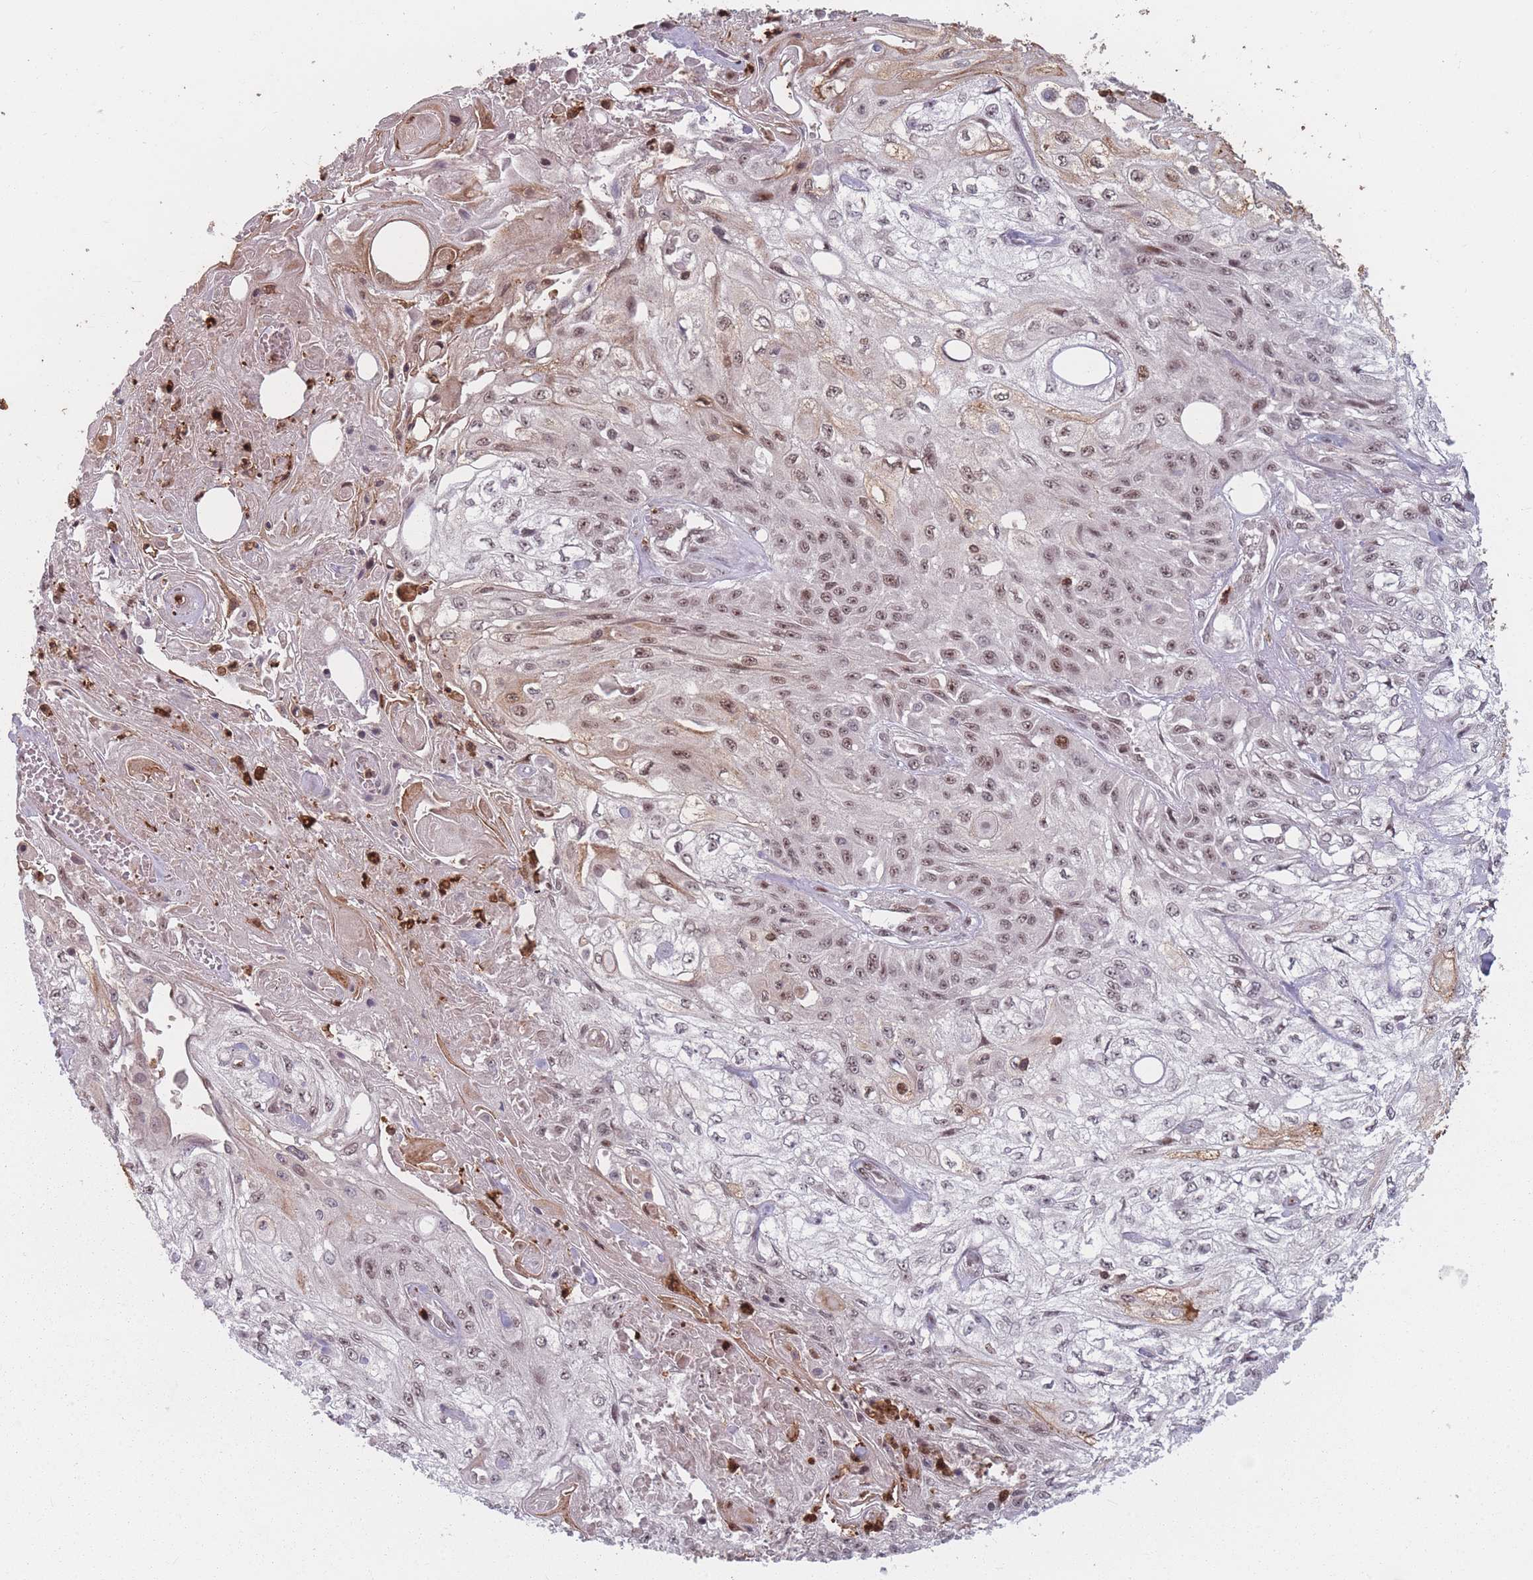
{"staining": {"intensity": "moderate", "quantity": ">75%", "location": "nuclear"}, "tissue": "skin cancer", "cell_type": "Tumor cells", "image_type": "cancer", "snomed": [{"axis": "morphology", "description": "Squamous cell carcinoma, NOS"}, {"axis": "morphology", "description": "Squamous cell carcinoma, metastatic, NOS"}, {"axis": "topography", "description": "Skin"}, {"axis": "topography", "description": "Lymph node"}], "caption": "Immunohistochemical staining of squamous cell carcinoma (skin) exhibits medium levels of moderate nuclear expression in approximately >75% of tumor cells. The protein of interest is stained brown, and the nuclei are stained in blue (DAB (3,3'-diaminobenzidine) IHC with brightfield microscopy, high magnification).", "gene": "WDR55", "patient": {"sex": "male", "age": 75}}